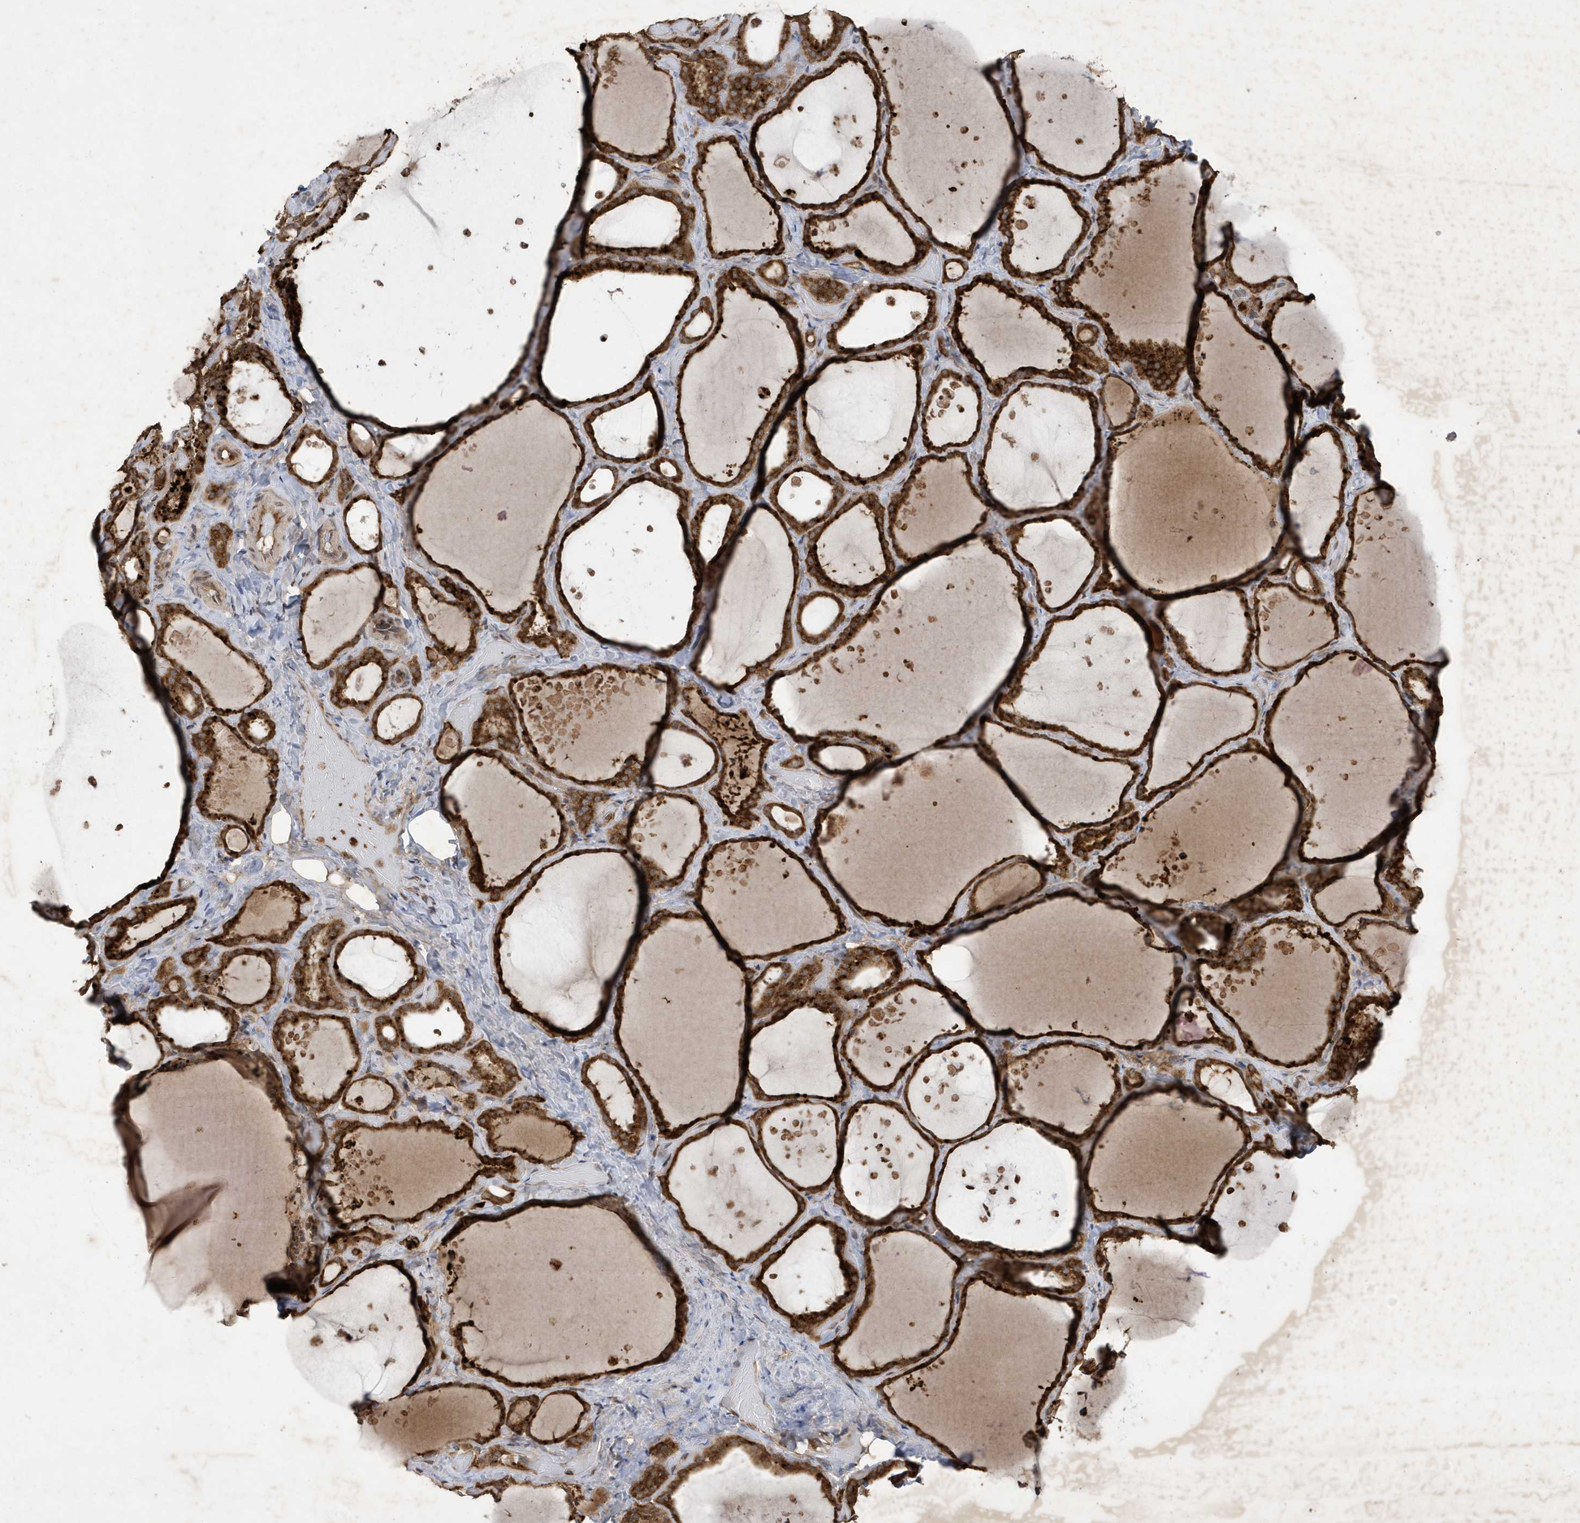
{"staining": {"intensity": "strong", "quantity": ">75%", "location": "cytoplasmic/membranous"}, "tissue": "thyroid gland", "cell_type": "Glandular cells", "image_type": "normal", "snomed": [{"axis": "morphology", "description": "Normal tissue, NOS"}, {"axis": "topography", "description": "Thyroid gland"}], "caption": "Immunohistochemistry image of benign thyroid gland stained for a protein (brown), which exhibits high levels of strong cytoplasmic/membranous staining in approximately >75% of glandular cells.", "gene": "STX10", "patient": {"sex": "female", "age": 44}}